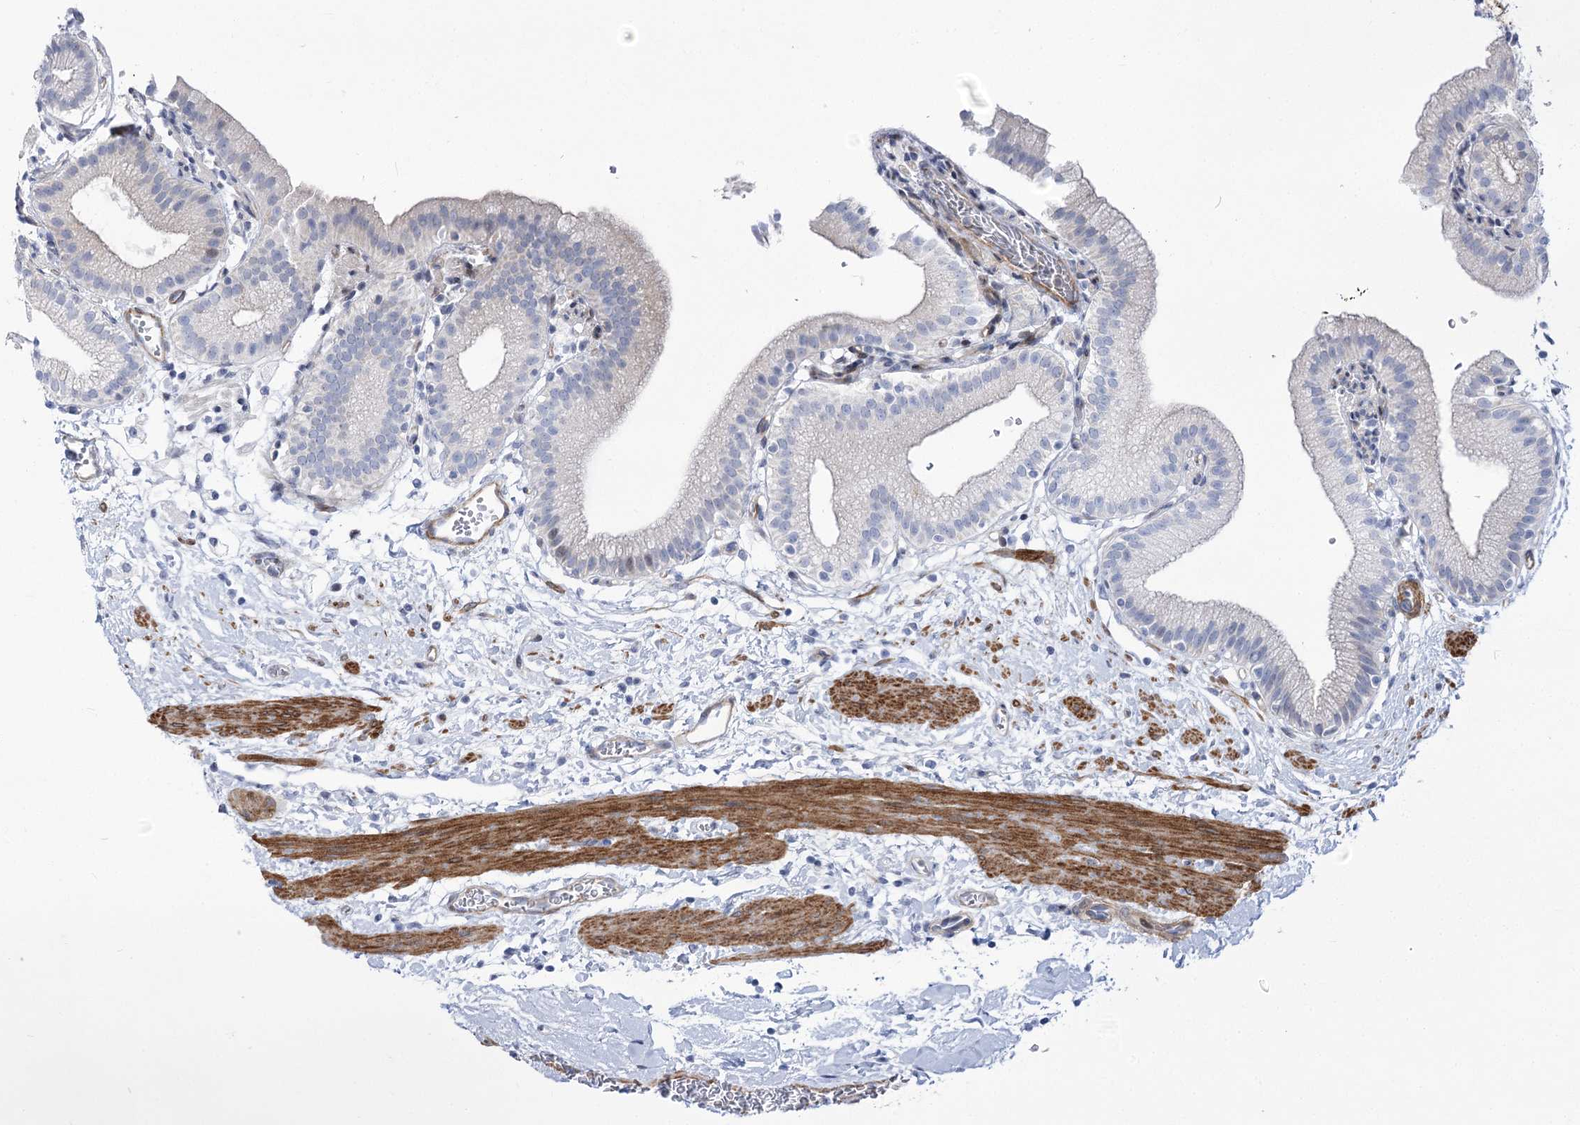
{"staining": {"intensity": "negative", "quantity": "none", "location": "none"}, "tissue": "gallbladder", "cell_type": "Glandular cells", "image_type": "normal", "snomed": [{"axis": "morphology", "description": "Normal tissue, NOS"}, {"axis": "topography", "description": "Gallbladder"}], "caption": "This is an IHC histopathology image of normal human gallbladder. There is no positivity in glandular cells.", "gene": "ANKRD23", "patient": {"sex": "male", "age": 55}}